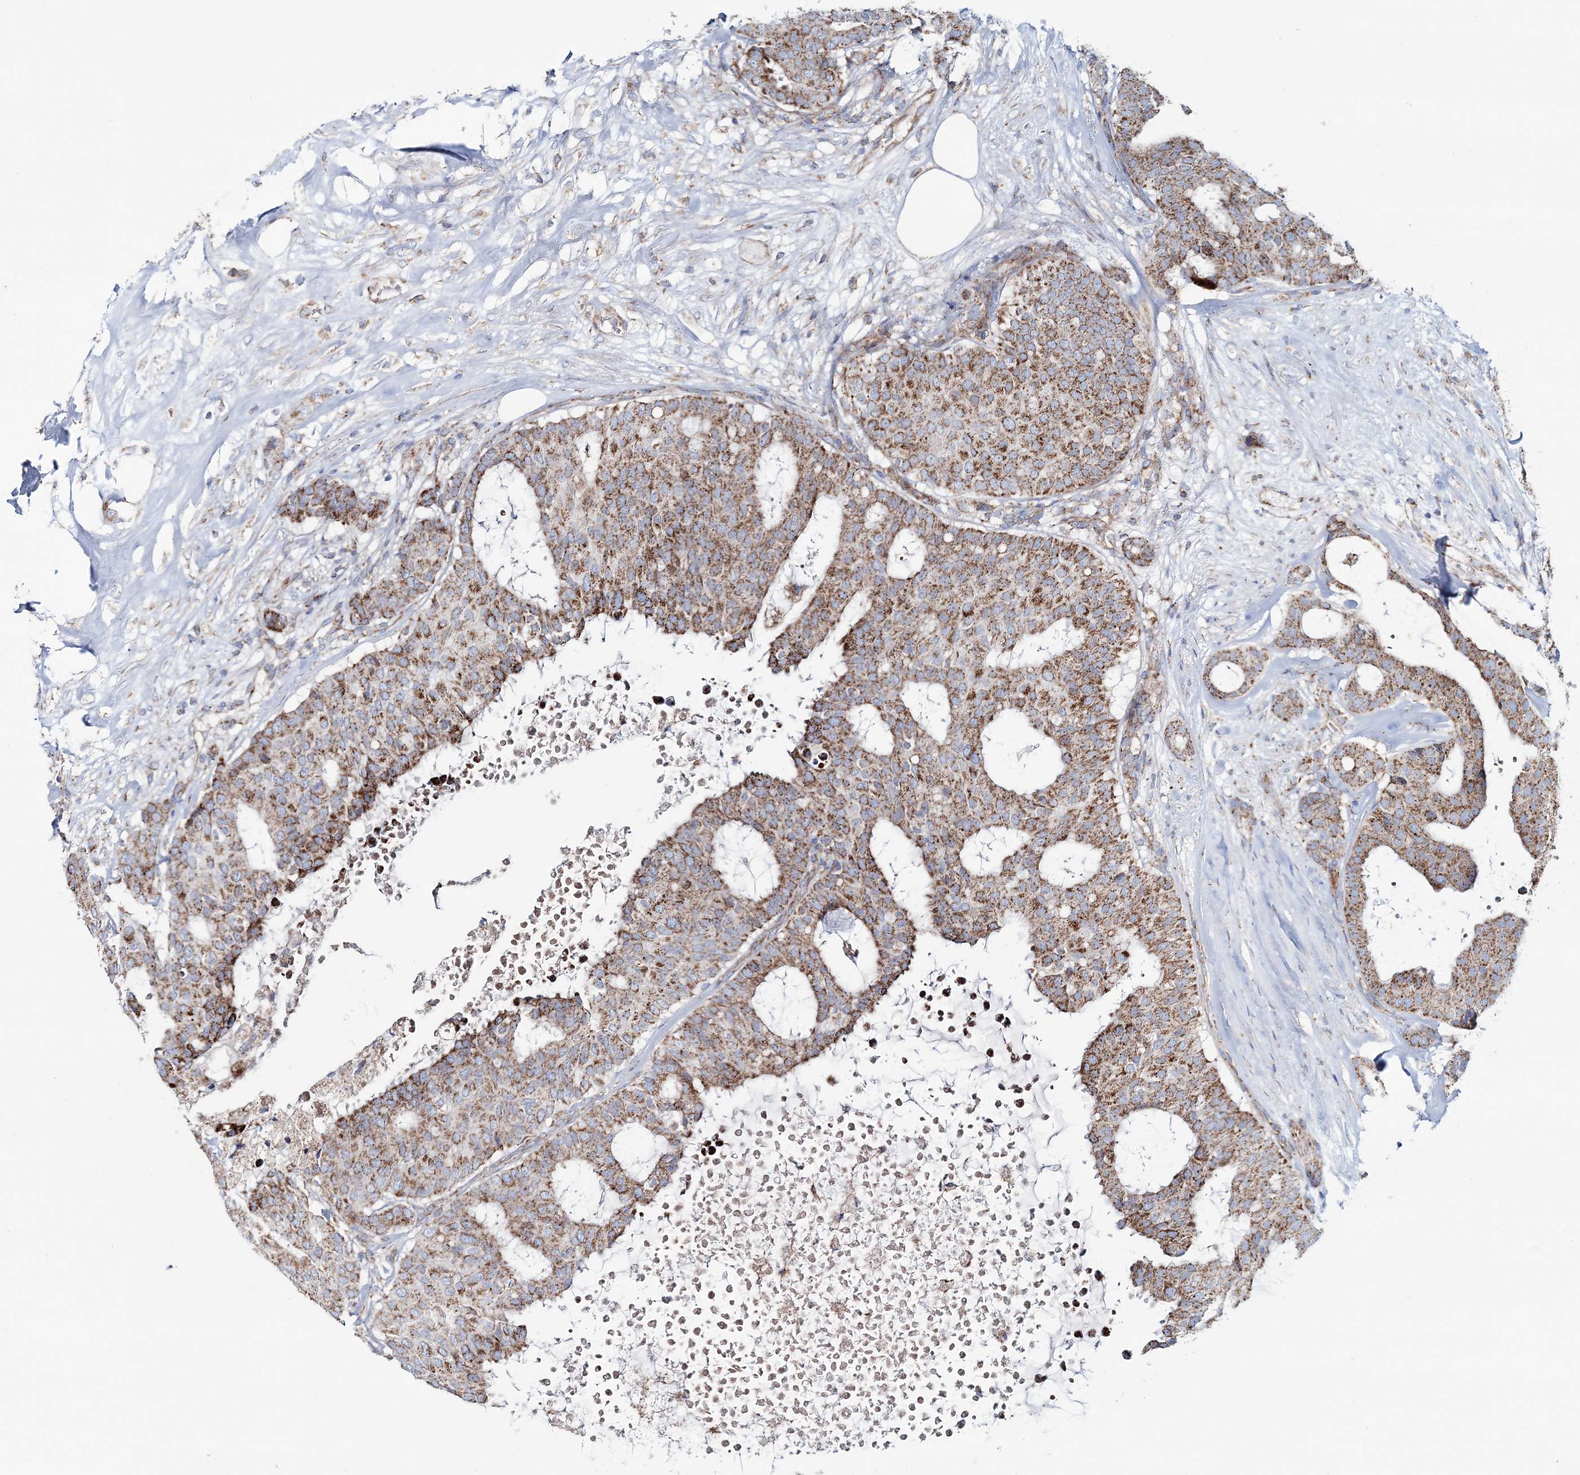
{"staining": {"intensity": "moderate", "quantity": ">75%", "location": "cytoplasmic/membranous"}, "tissue": "breast cancer", "cell_type": "Tumor cells", "image_type": "cancer", "snomed": [{"axis": "morphology", "description": "Duct carcinoma"}, {"axis": "topography", "description": "Breast"}], "caption": "Infiltrating ductal carcinoma (breast) tissue shows moderate cytoplasmic/membranous expression in about >75% of tumor cells", "gene": "ARHGAP6", "patient": {"sex": "female", "age": 75}}